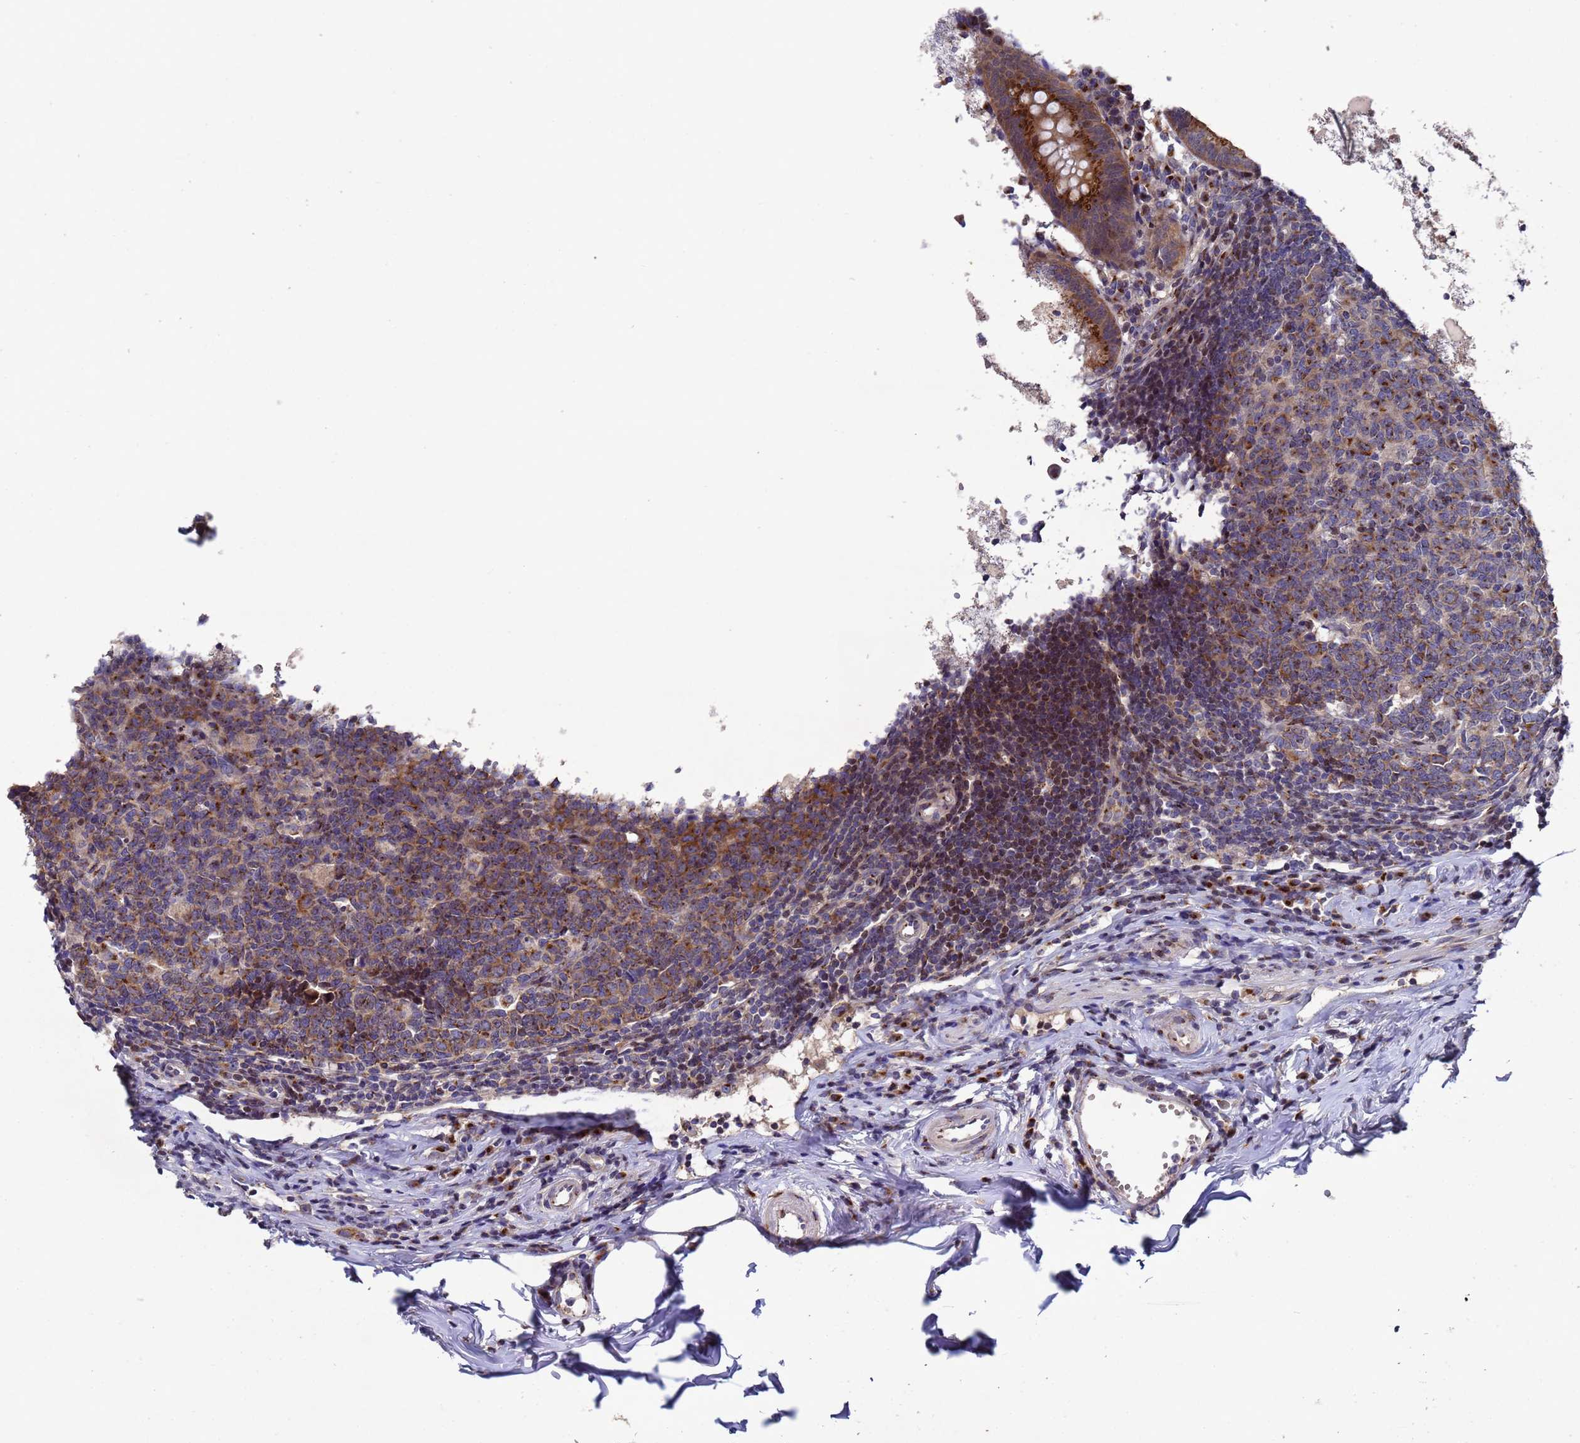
{"staining": {"intensity": "moderate", "quantity": ">75%", "location": "cytoplasmic/membranous"}, "tissue": "appendix", "cell_type": "Glandular cells", "image_type": "normal", "snomed": [{"axis": "morphology", "description": "Normal tissue, NOS"}, {"axis": "topography", "description": "Appendix"}], "caption": "IHC histopathology image of normal appendix: appendix stained using immunohistochemistry reveals medium levels of moderate protein expression localized specifically in the cytoplasmic/membranous of glandular cells, appearing as a cytoplasmic/membranous brown color.", "gene": "NSUN6", "patient": {"sex": "female", "age": 54}}